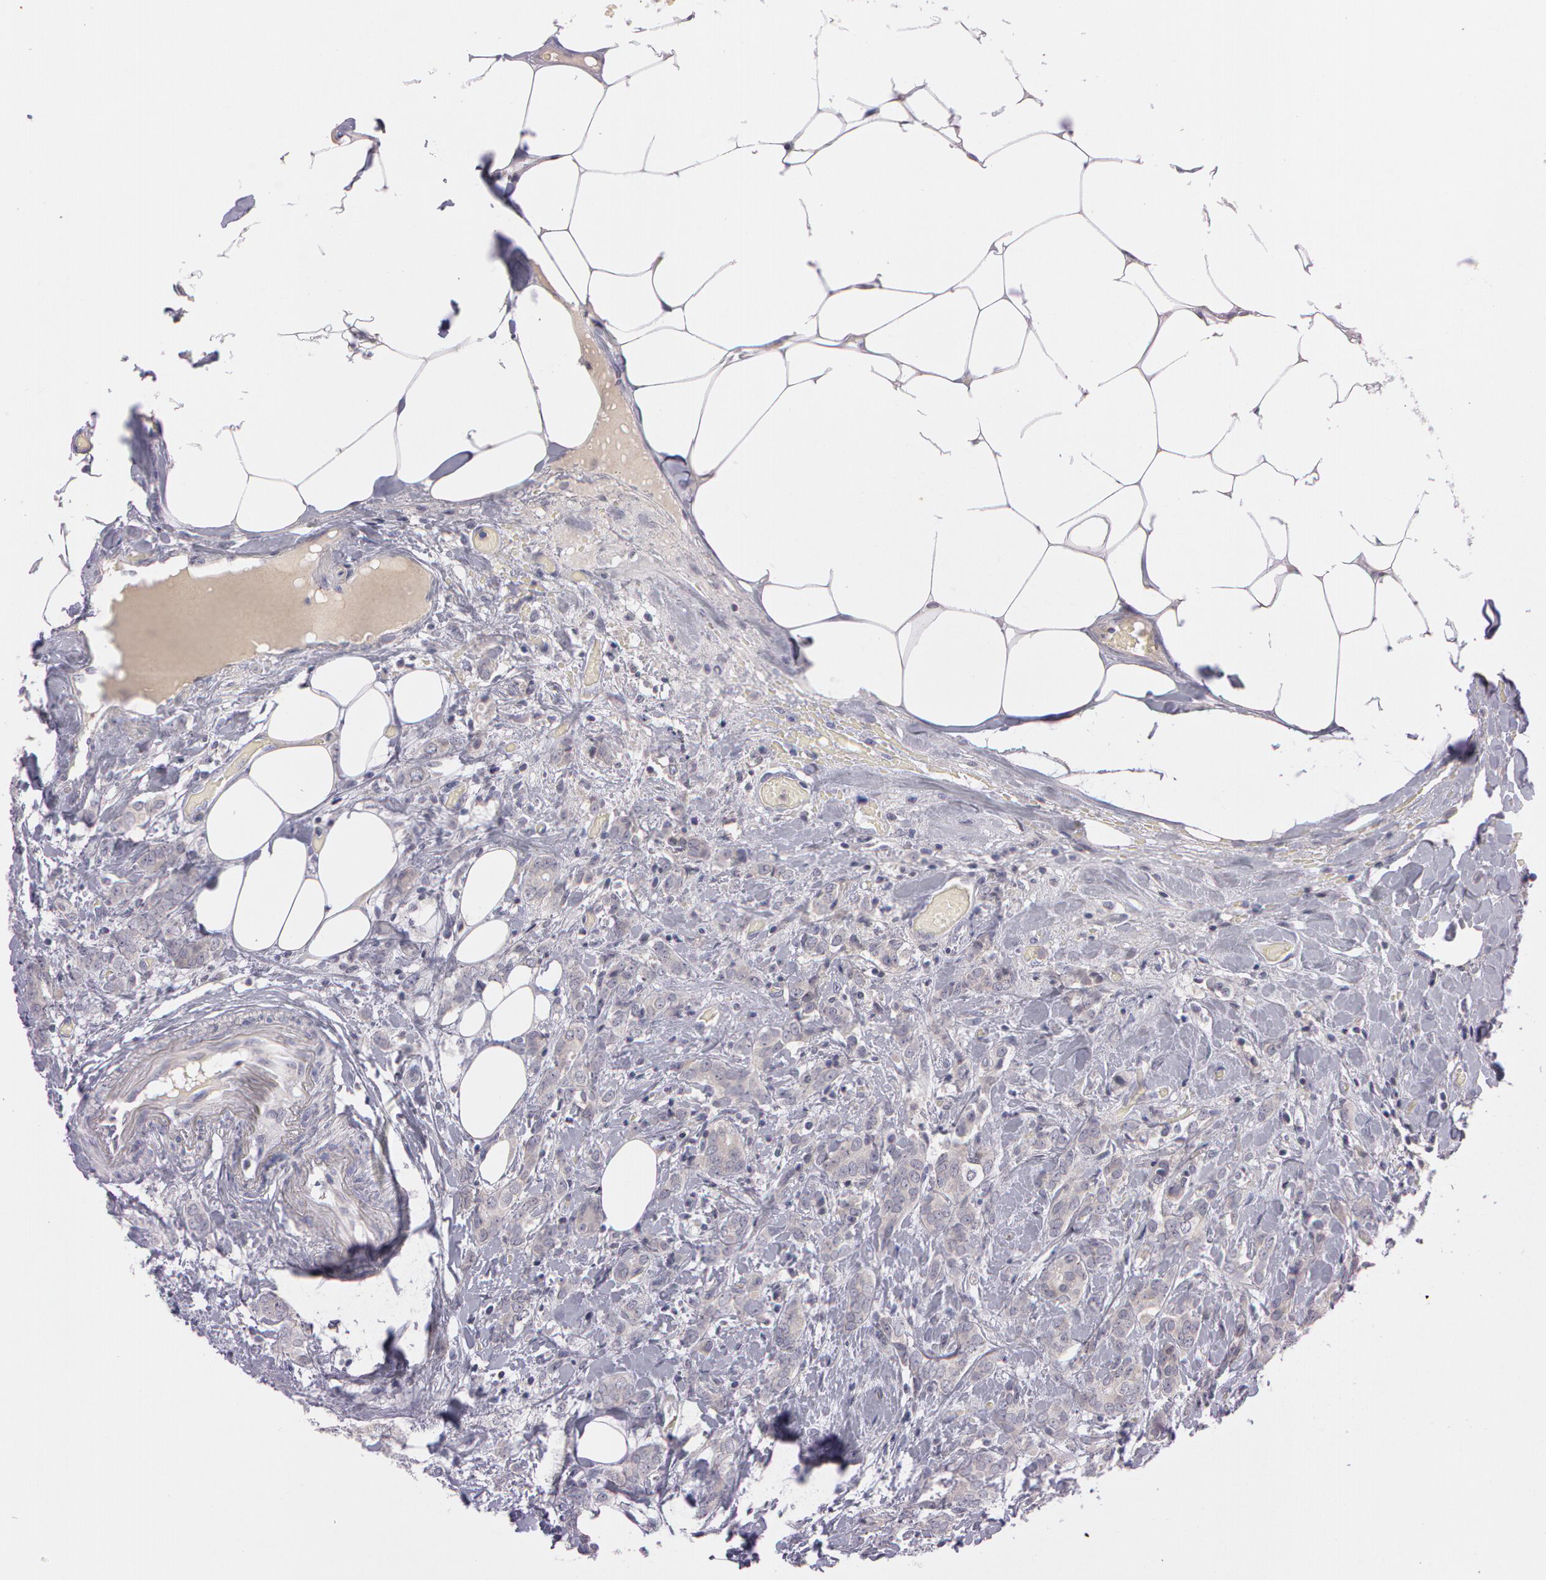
{"staining": {"intensity": "weak", "quantity": "25%-75%", "location": "cytoplasmic/membranous"}, "tissue": "breast cancer", "cell_type": "Tumor cells", "image_type": "cancer", "snomed": [{"axis": "morphology", "description": "Duct carcinoma"}, {"axis": "topography", "description": "Breast"}], "caption": "Protein analysis of breast cancer tissue displays weak cytoplasmic/membranous expression in about 25%-75% of tumor cells. (Stains: DAB in brown, nuclei in blue, Microscopy: brightfield microscopy at high magnification).", "gene": "MXRA5", "patient": {"sex": "female", "age": 53}}